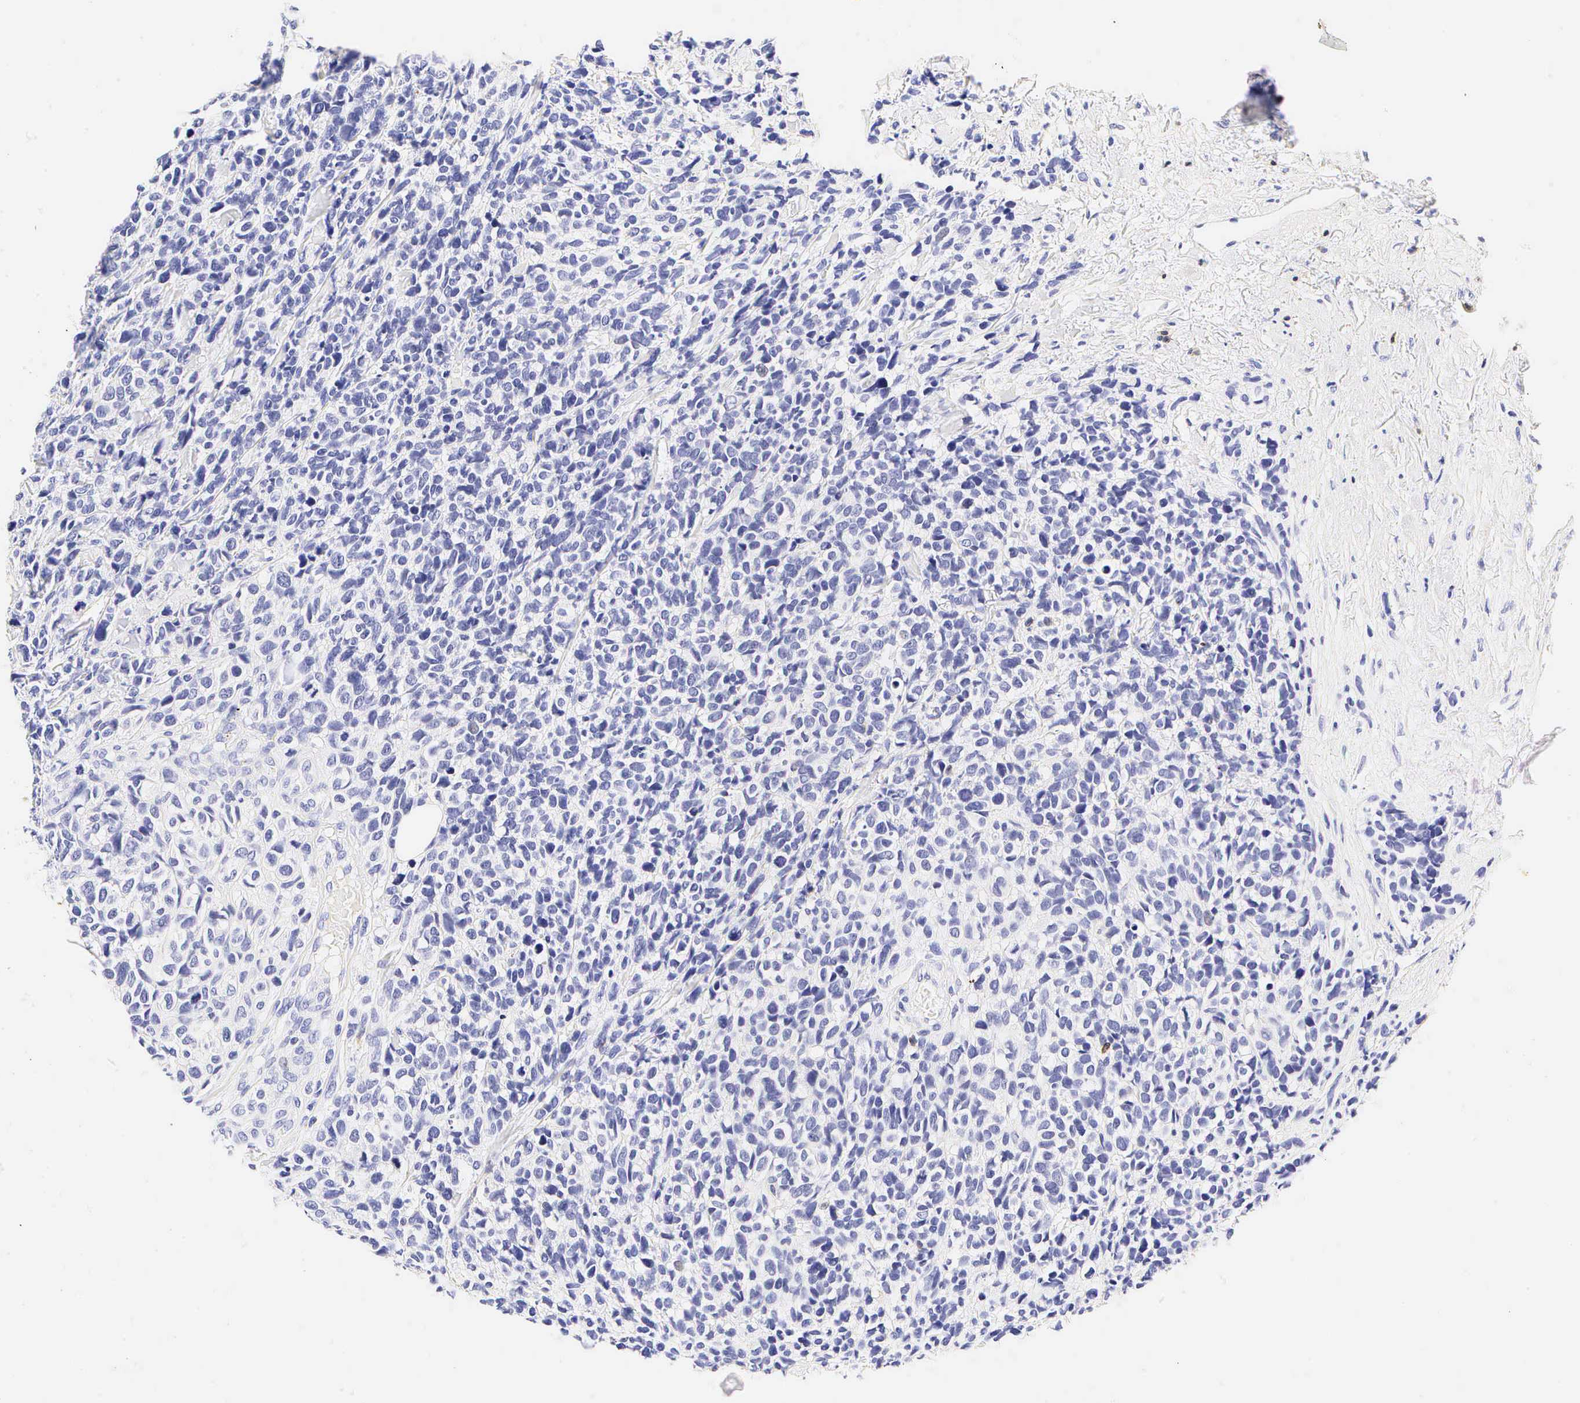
{"staining": {"intensity": "negative", "quantity": "none", "location": "none"}, "tissue": "melanoma", "cell_type": "Tumor cells", "image_type": "cancer", "snomed": [{"axis": "morphology", "description": "Malignant melanoma, NOS"}, {"axis": "topography", "description": "Skin"}], "caption": "The micrograph displays no significant expression in tumor cells of malignant melanoma. The staining is performed using DAB (3,3'-diaminobenzidine) brown chromogen with nuclei counter-stained in using hematoxylin.", "gene": "CD3E", "patient": {"sex": "female", "age": 85}}